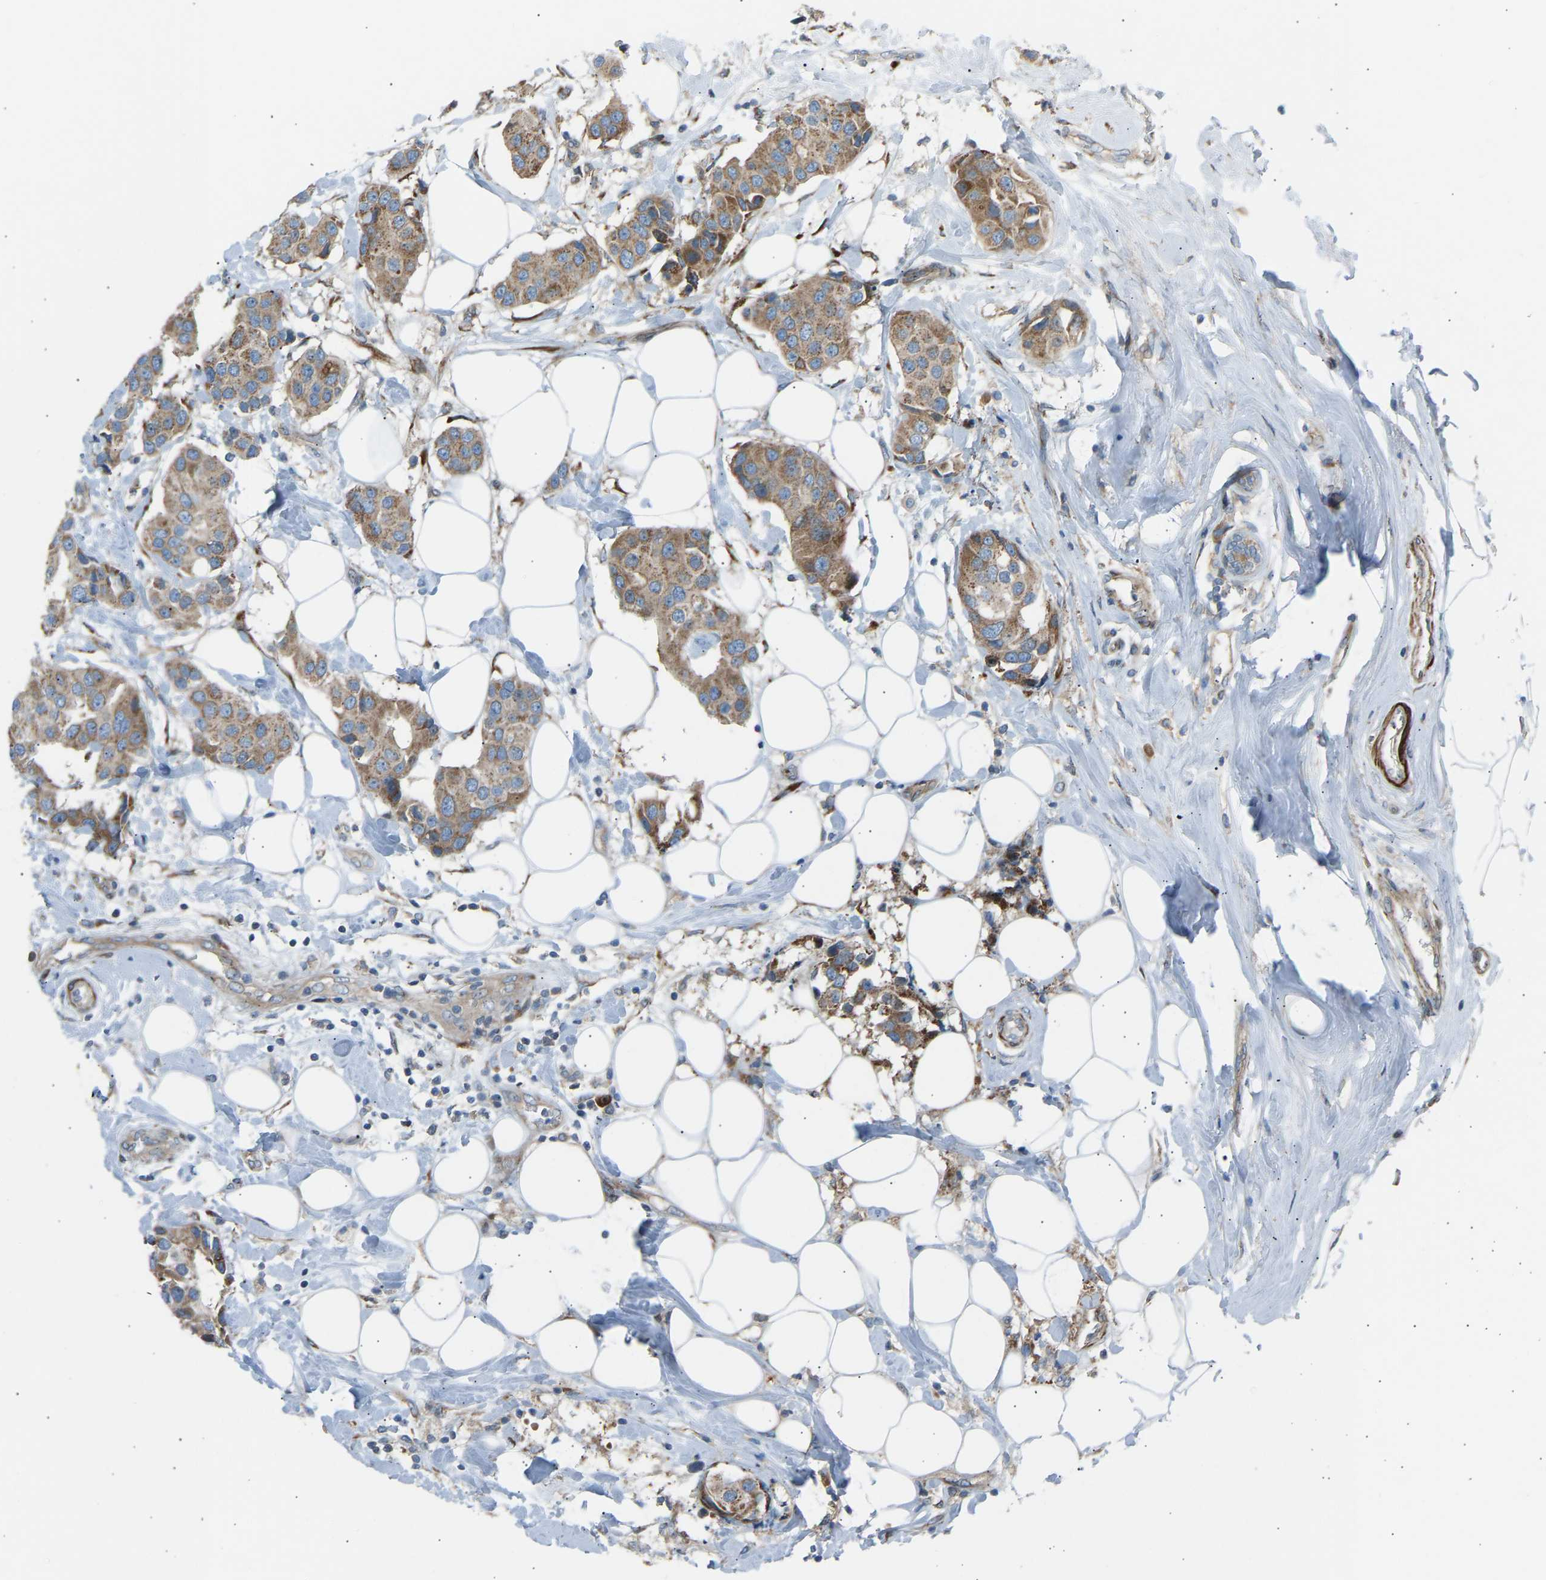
{"staining": {"intensity": "moderate", "quantity": ">75%", "location": "cytoplasmic/membranous"}, "tissue": "breast cancer", "cell_type": "Tumor cells", "image_type": "cancer", "snomed": [{"axis": "morphology", "description": "Normal tissue, NOS"}, {"axis": "morphology", "description": "Duct carcinoma"}, {"axis": "topography", "description": "Breast"}], "caption": "High-power microscopy captured an immunohistochemistry (IHC) histopathology image of breast infiltrating ductal carcinoma, revealing moderate cytoplasmic/membranous positivity in about >75% of tumor cells.", "gene": "VPS41", "patient": {"sex": "female", "age": 39}}